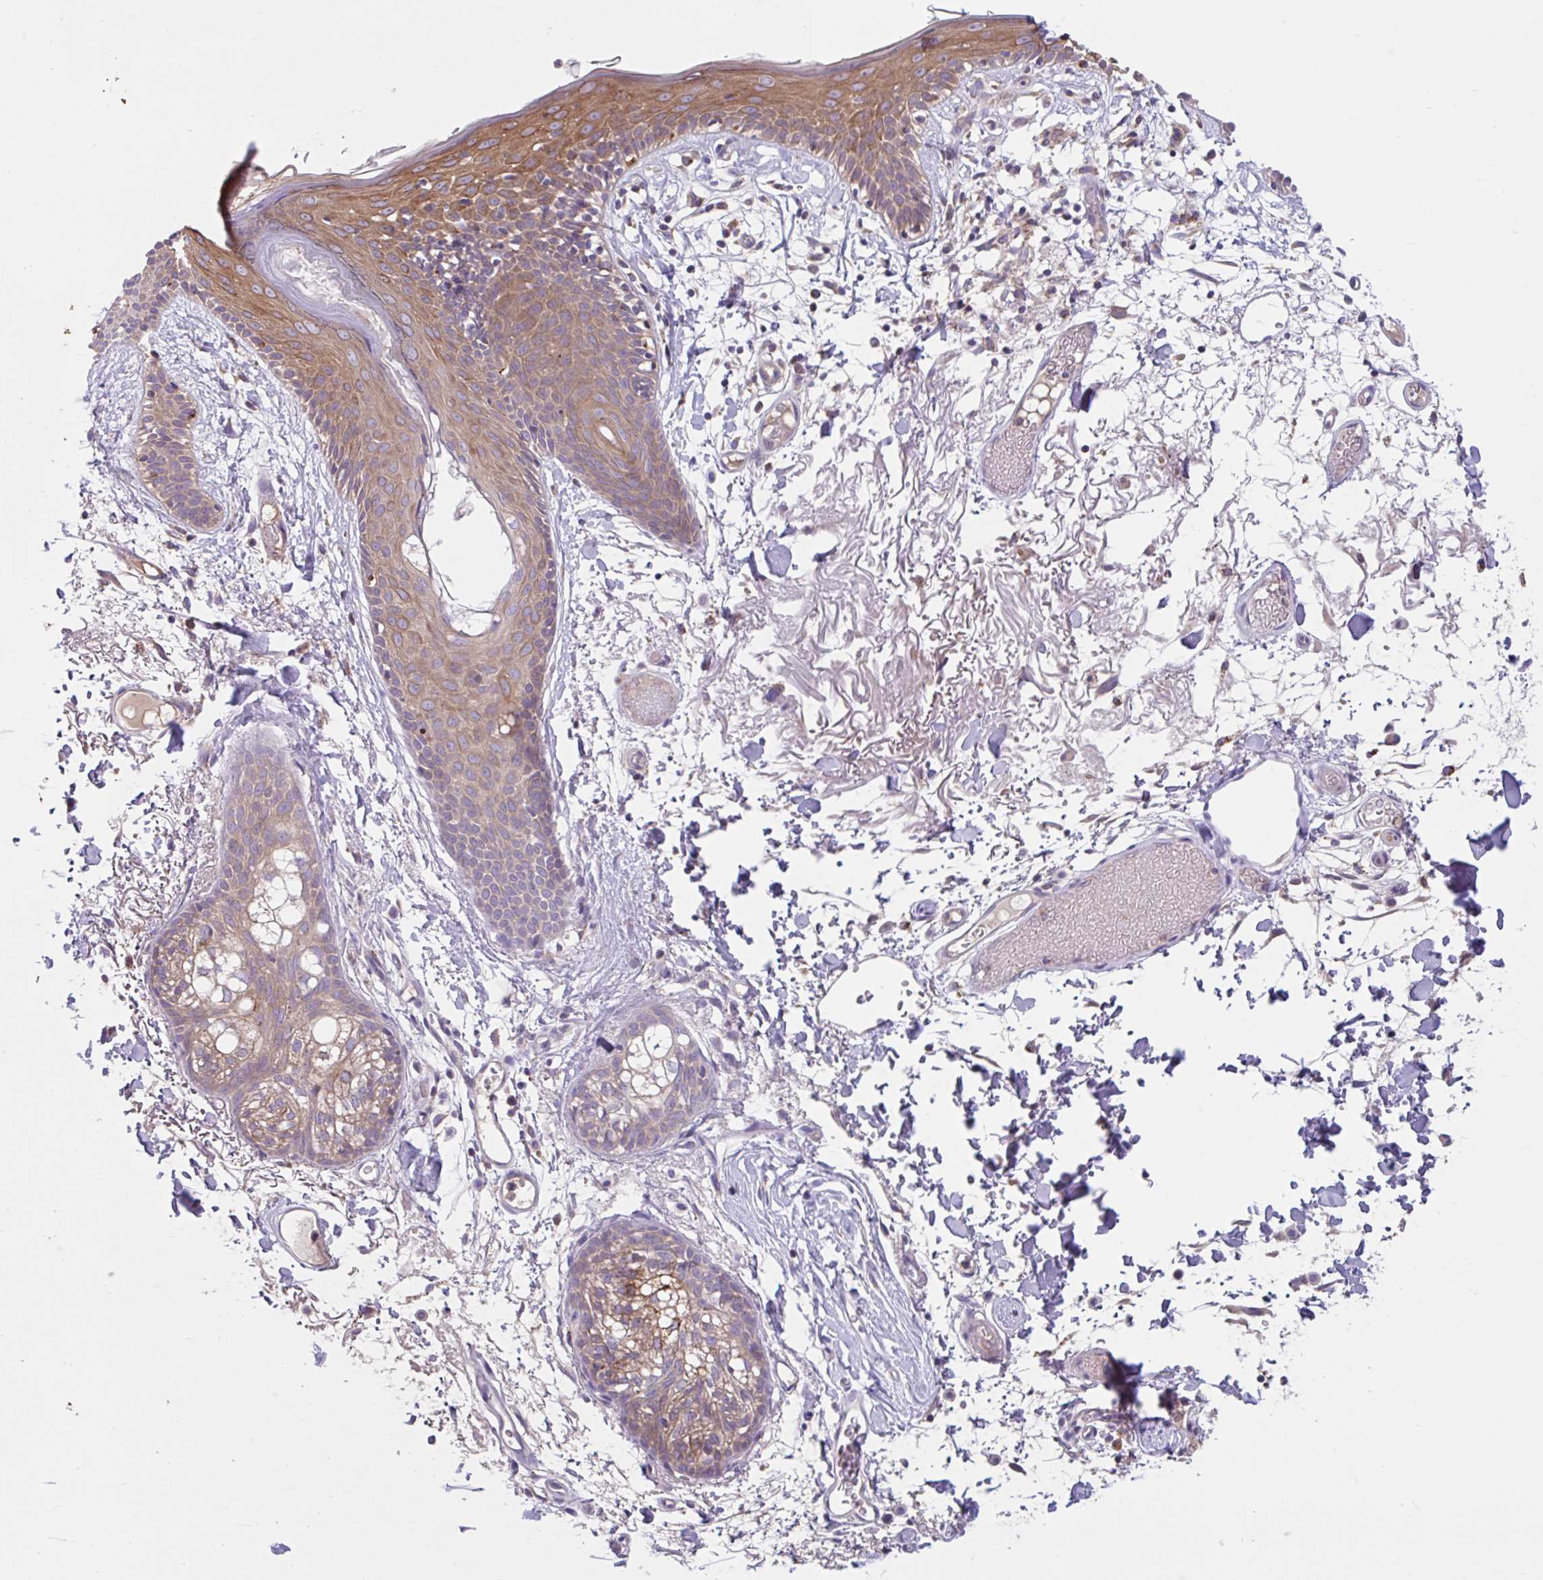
{"staining": {"intensity": "weak", "quantity": ">75%", "location": "cytoplasmic/membranous"}, "tissue": "skin", "cell_type": "Fibroblasts", "image_type": "normal", "snomed": [{"axis": "morphology", "description": "Normal tissue, NOS"}, {"axis": "topography", "description": "Skin"}], "caption": "Benign skin demonstrates weak cytoplasmic/membranous positivity in about >75% of fibroblasts, visualized by immunohistochemistry.", "gene": "RALBP1", "patient": {"sex": "male", "age": 79}}